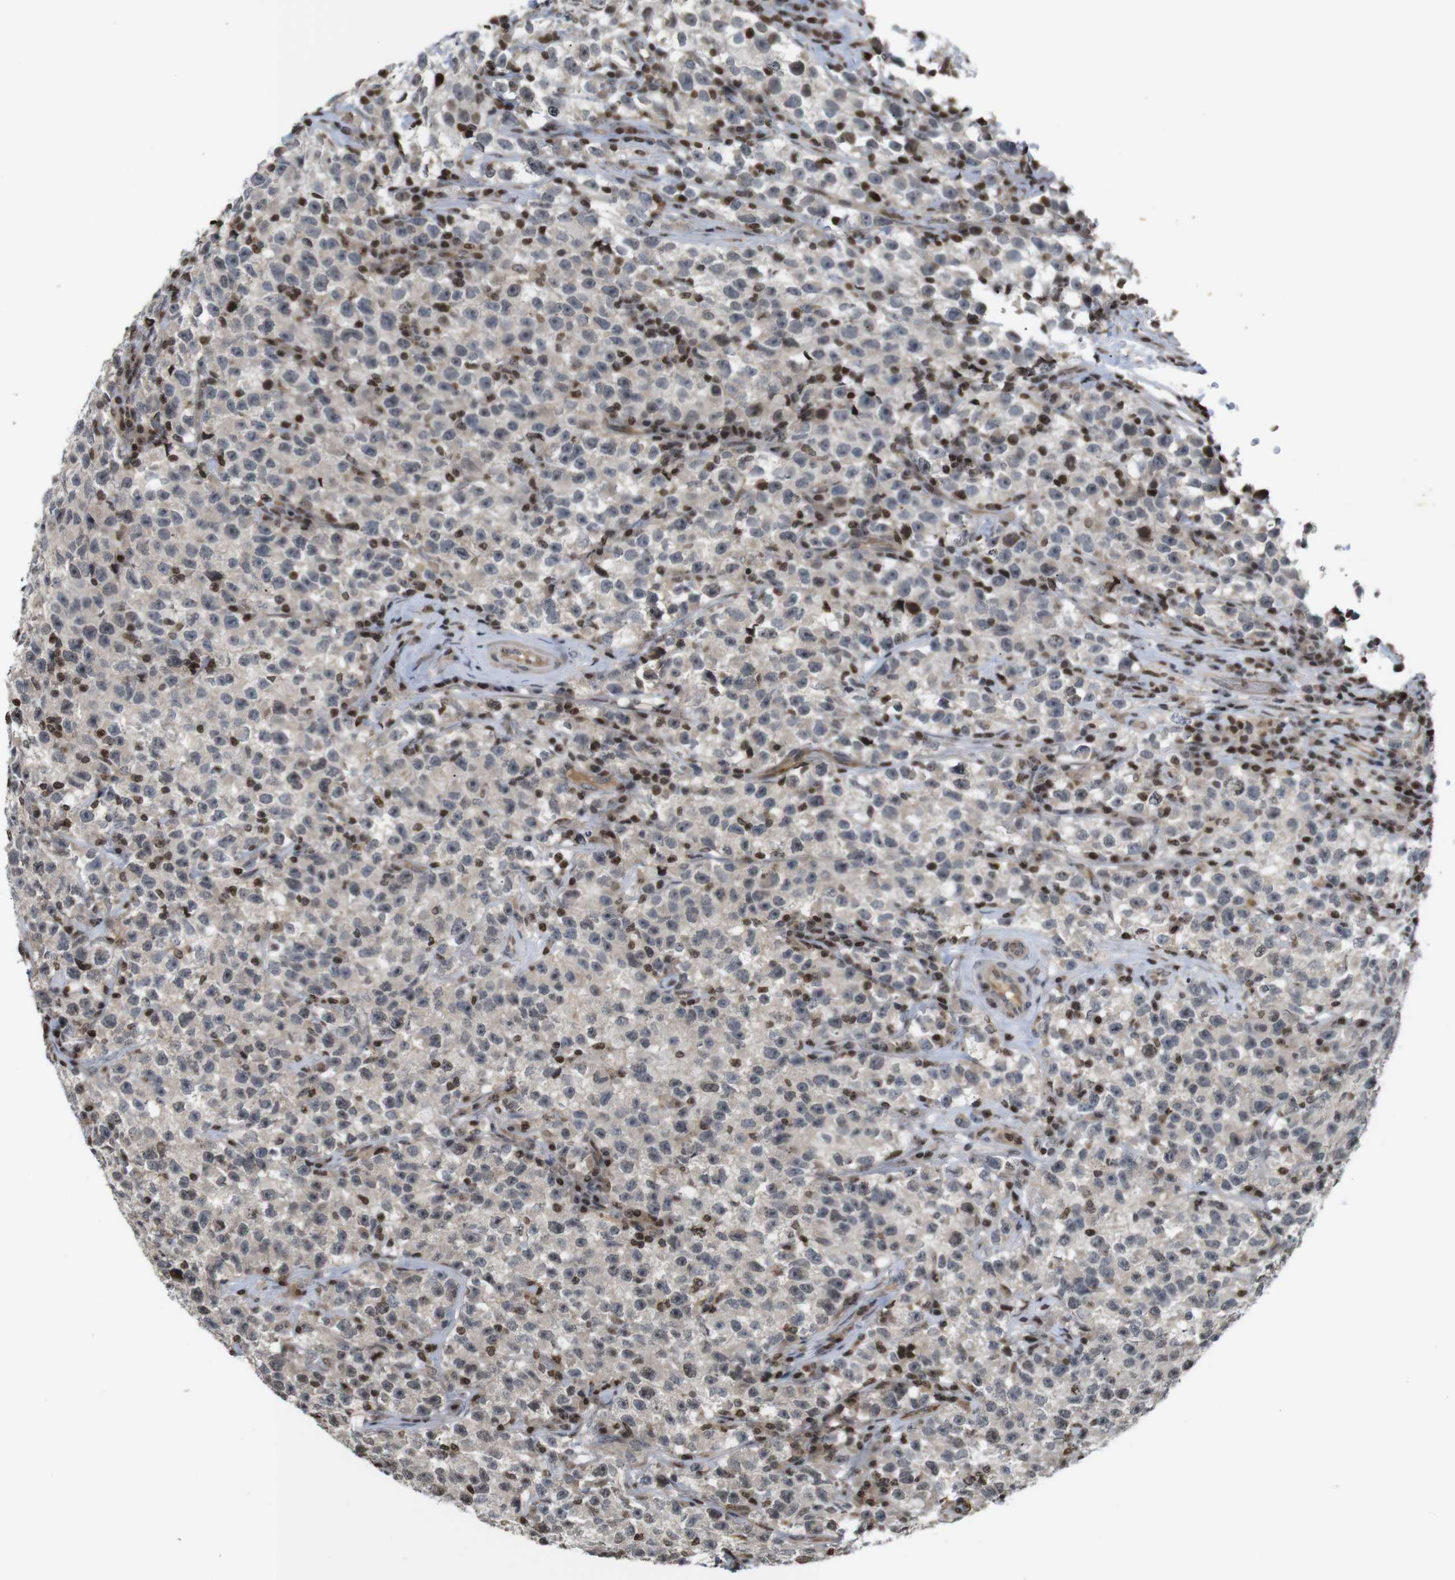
{"staining": {"intensity": "moderate", "quantity": "25%-75%", "location": "nuclear"}, "tissue": "testis cancer", "cell_type": "Tumor cells", "image_type": "cancer", "snomed": [{"axis": "morphology", "description": "Seminoma, NOS"}, {"axis": "topography", "description": "Testis"}], "caption": "Protein expression analysis of human testis cancer reveals moderate nuclear positivity in about 25%-75% of tumor cells.", "gene": "MBD1", "patient": {"sex": "male", "age": 22}}